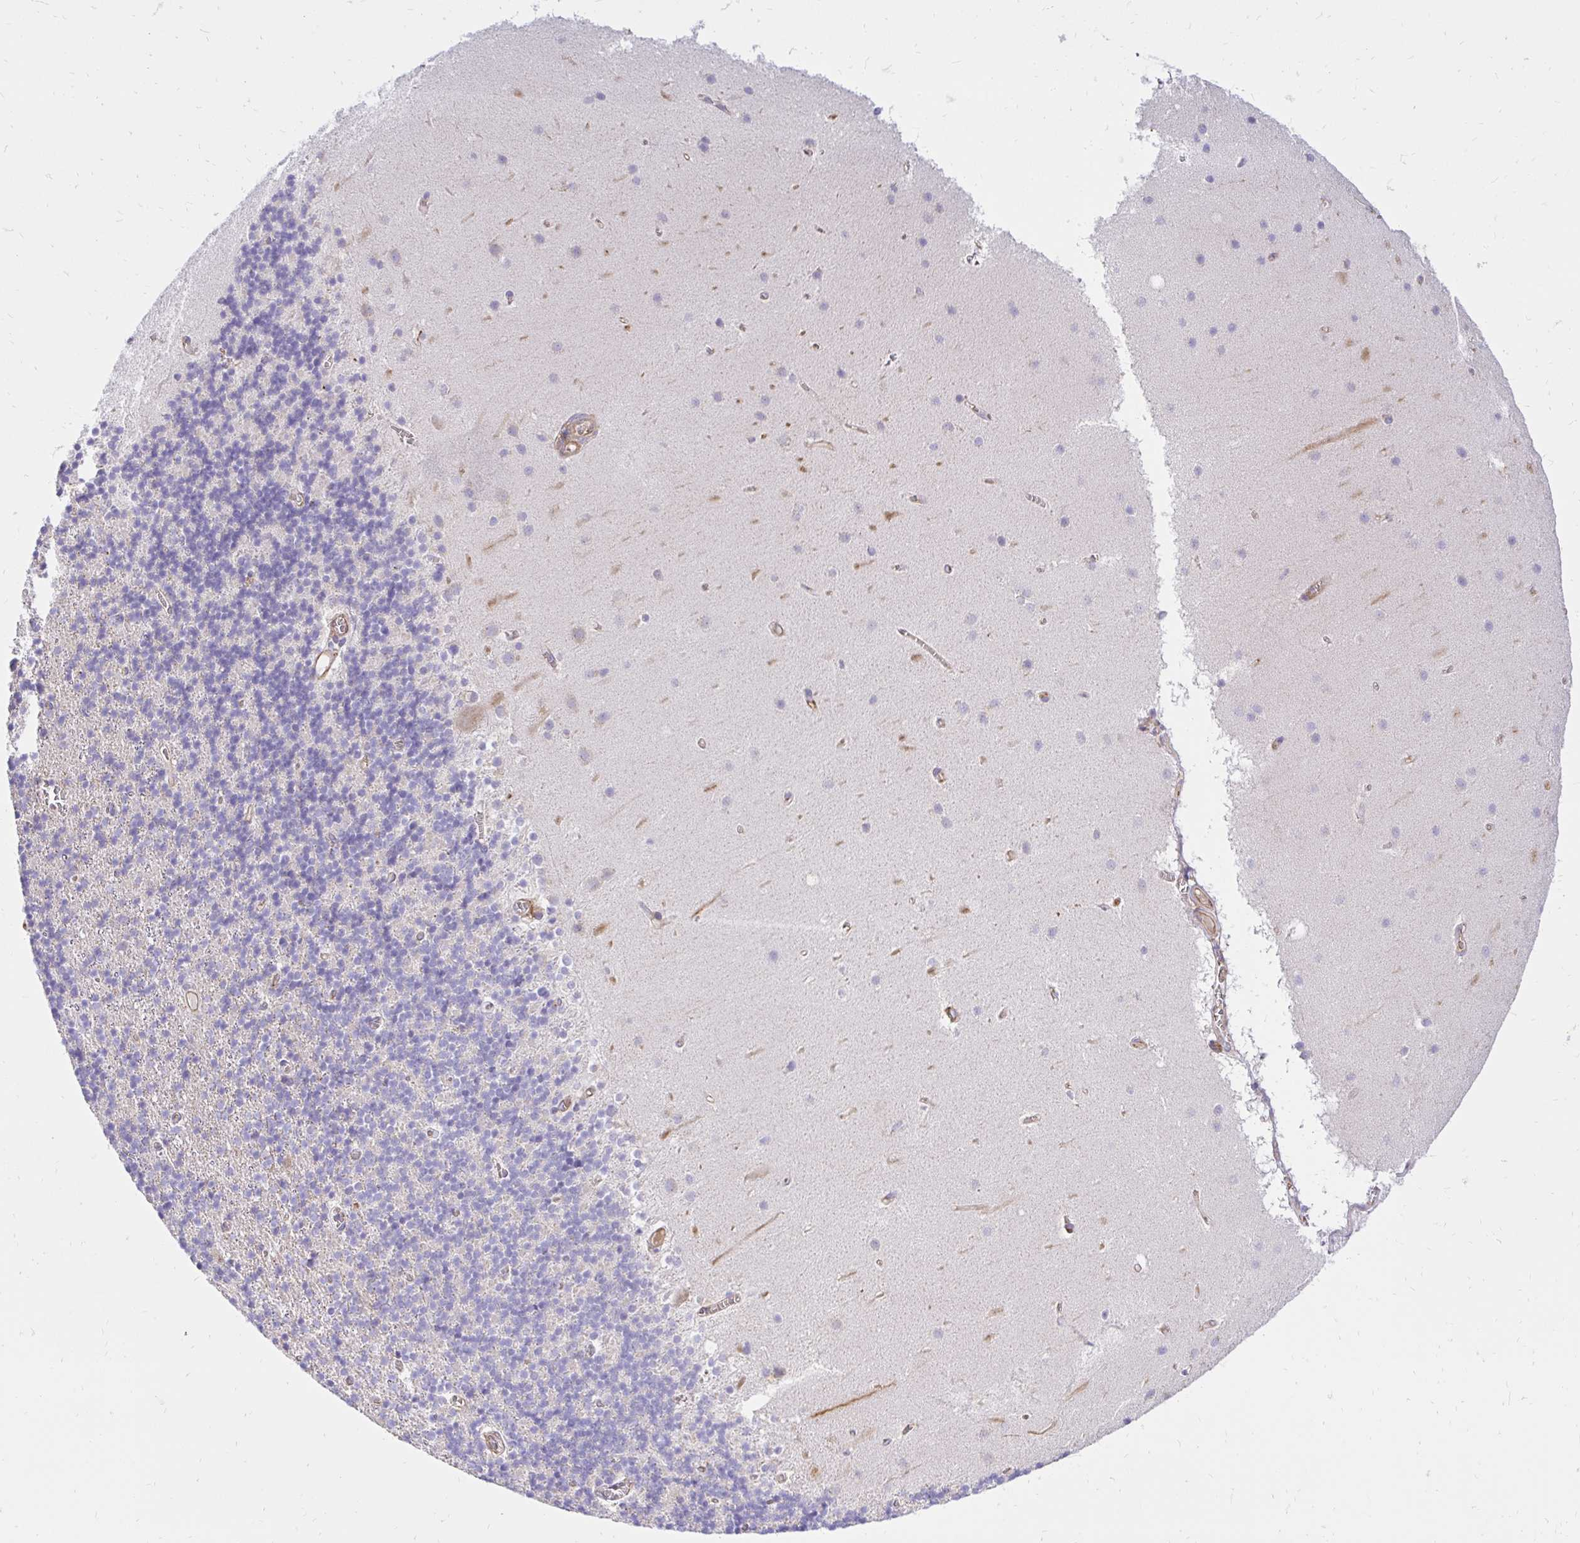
{"staining": {"intensity": "negative", "quantity": "none", "location": "none"}, "tissue": "cerebellum", "cell_type": "Cells in granular layer", "image_type": "normal", "snomed": [{"axis": "morphology", "description": "Normal tissue, NOS"}, {"axis": "topography", "description": "Cerebellum"}], "caption": "DAB (3,3'-diaminobenzidine) immunohistochemical staining of normal cerebellum exhibits no significant positivity in cells in granular layer.", "gene": "ABCB10", "patient": {"sex": "male", "age": 70}}